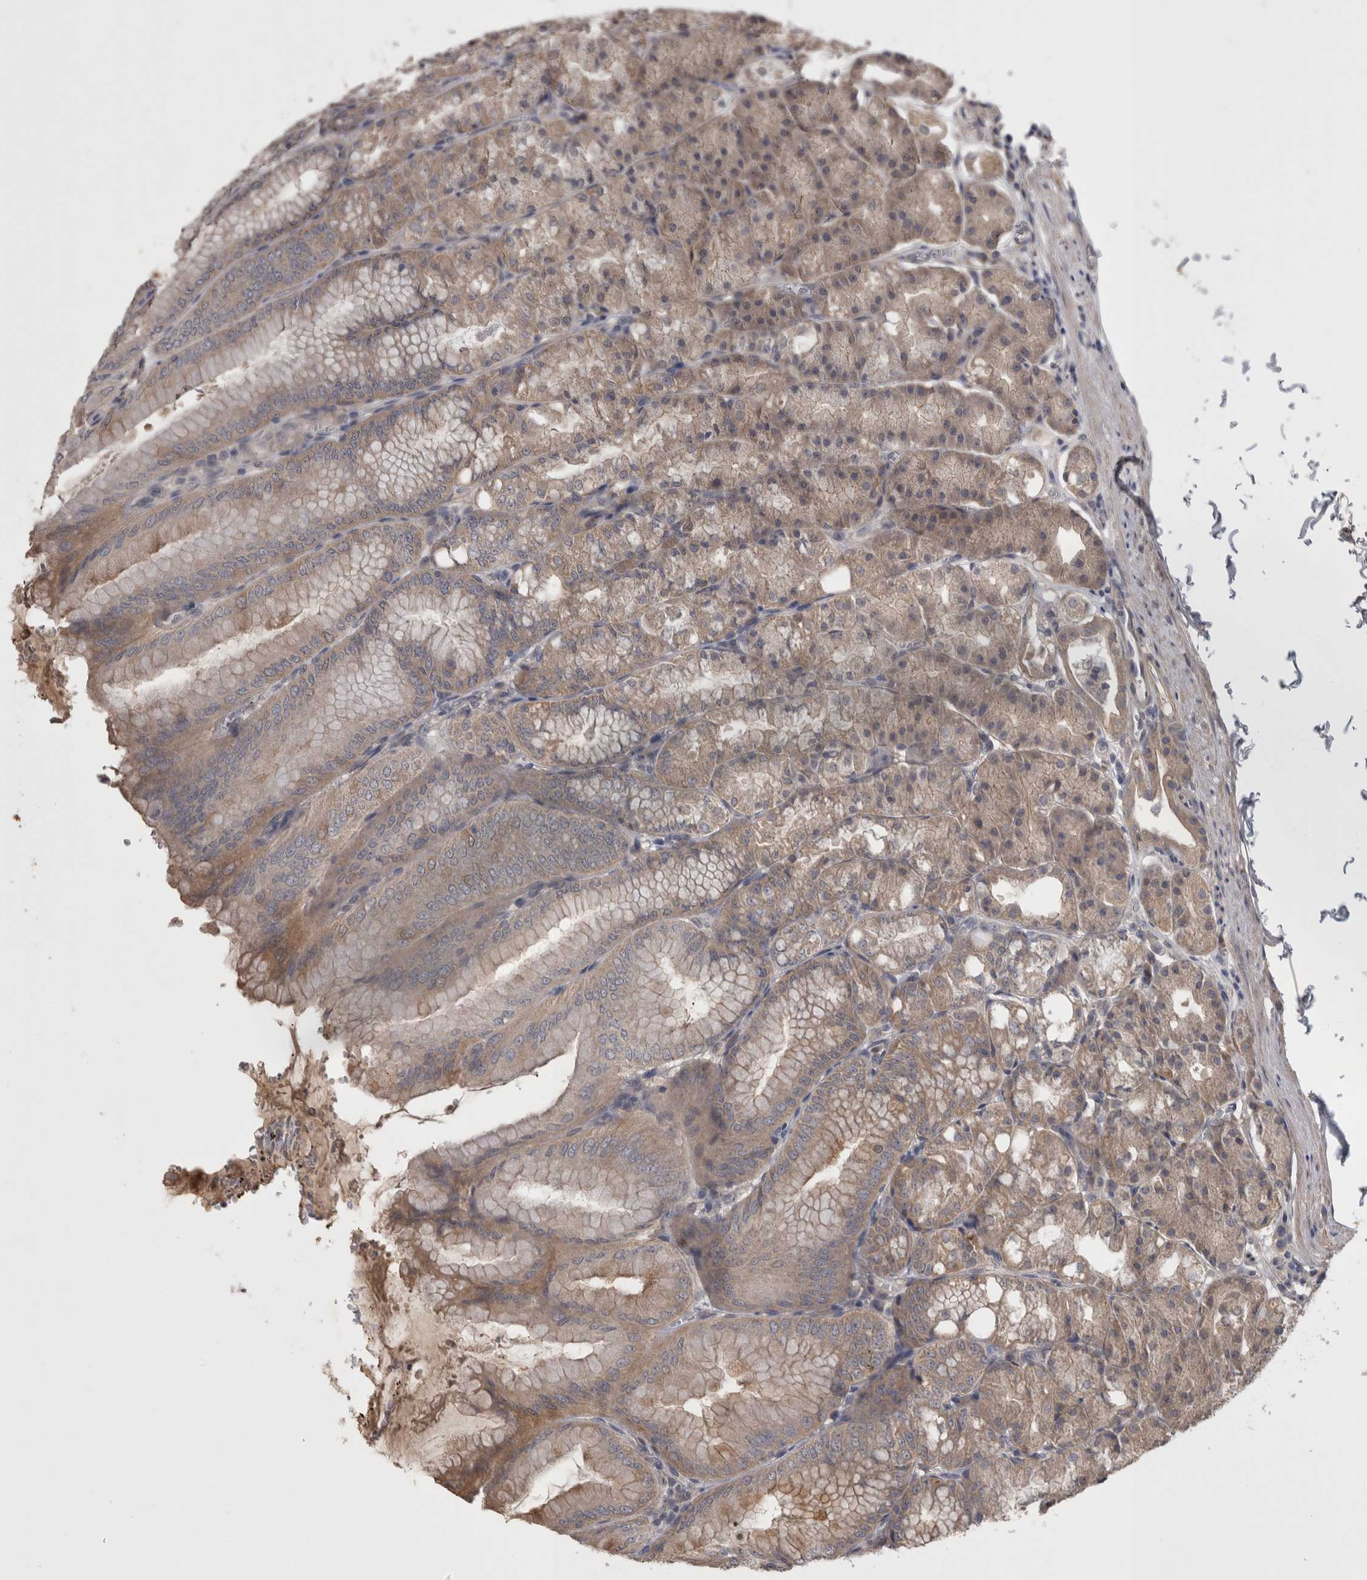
{"staining": {"intensity": "moderate", "quantity": ">75%", "location": "cytoplasmic/membranous"}, "tissue": "stomach", "cell_type": "Glandular cells", "image_type": "normal", "snomed": [{"axis": "morphology", "description": "Normal tissue, NOS"}, {"axis": "topography", "description": "Stomach, lower"}], "caption": "Glandular cells show medium levels of moderate cytoplasmic/membranous expression in approximately >75% of cells in normal stomach.", "gene": "ZNF114", "patient": {"sex": "male", "age": 71}}